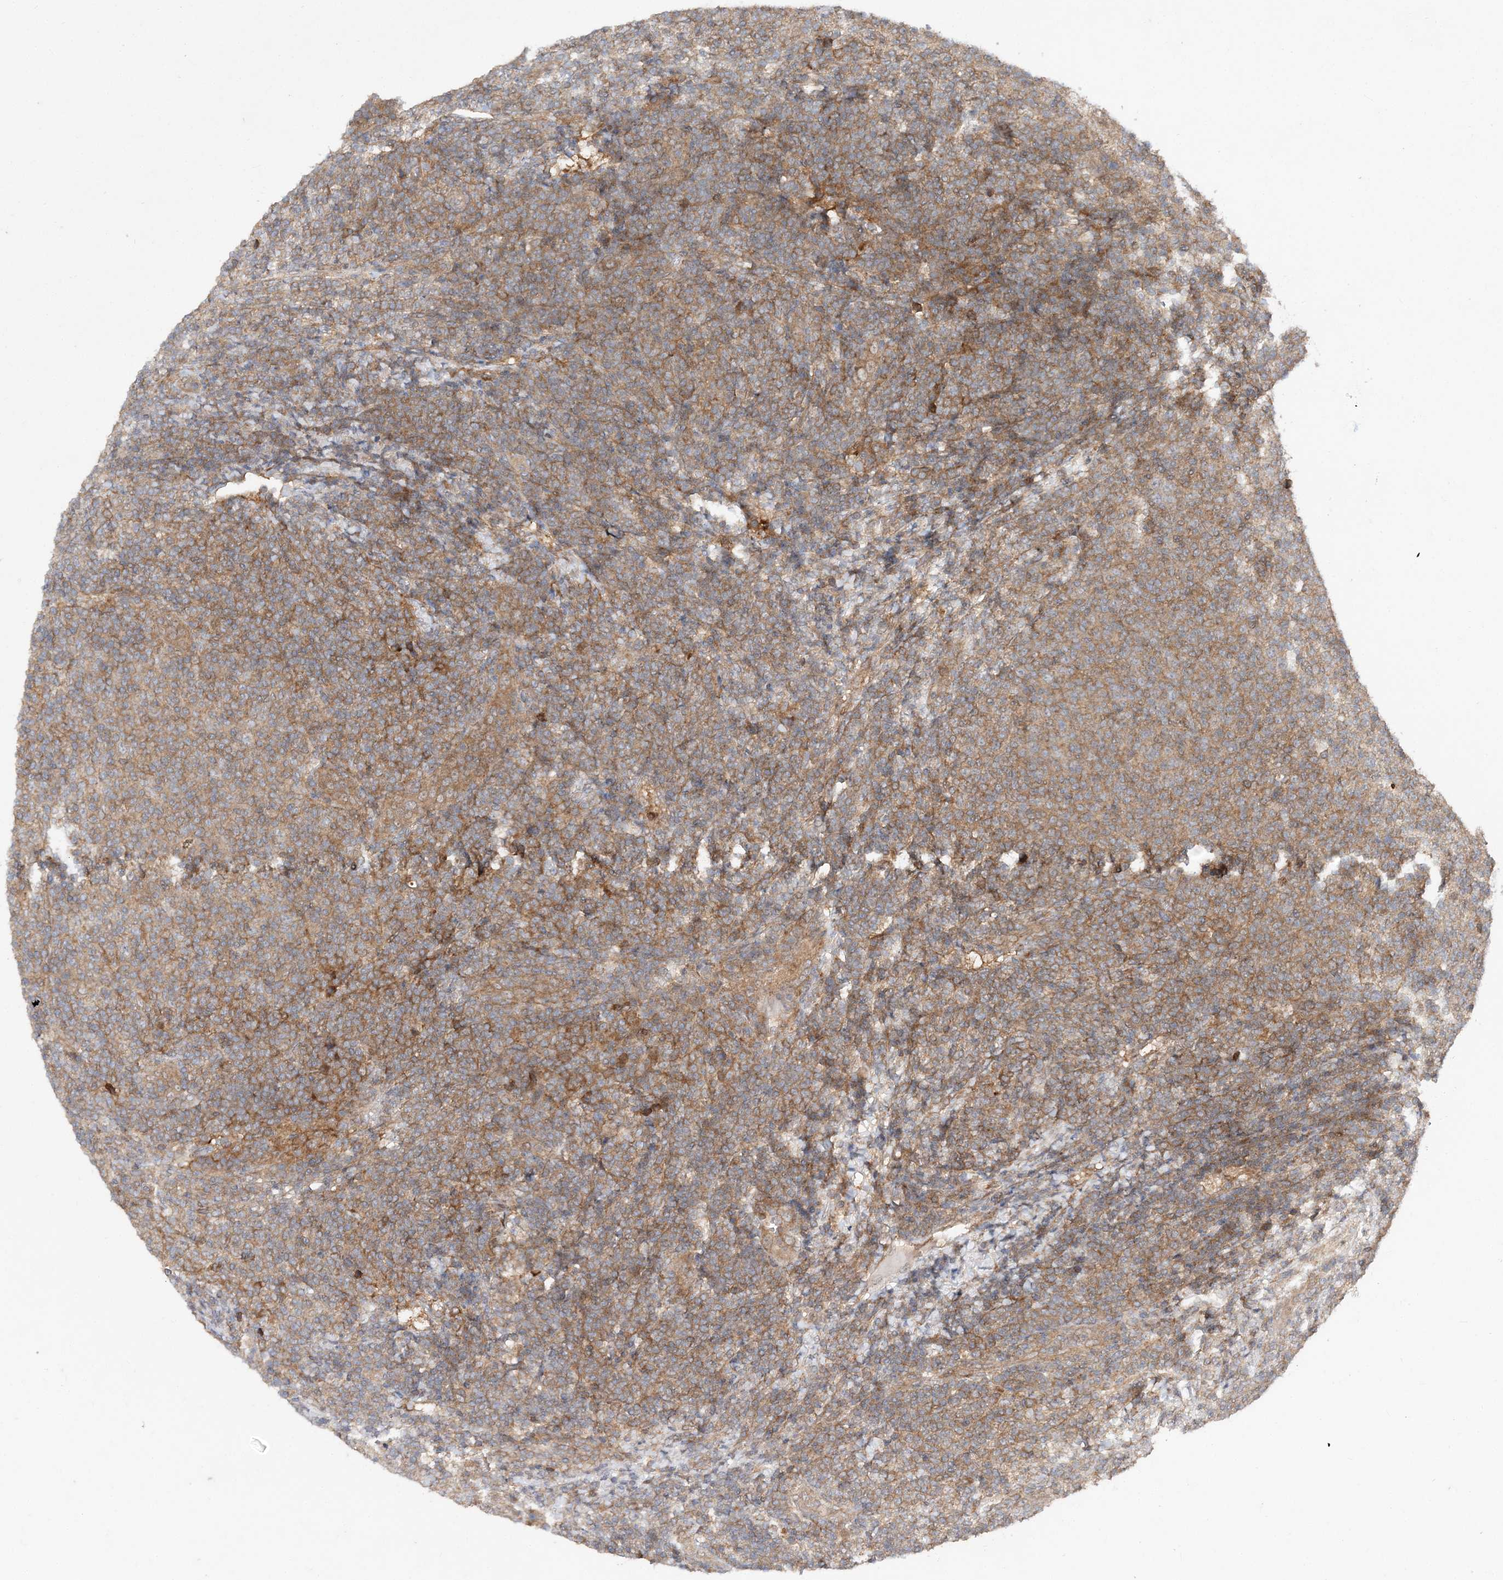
{"staining": {"intensity": "weak", "quantity": ">75%", "location": "cytoplasmic/membranous"}, "tissue": "lymphoma", "cell_type": "Tumor cells", "image_type": "cancer", "snomed": [{"axis": "morphology", "description": "Malignant lymphoma, non-Hodgkin's type, Low grade"}, {"axis": "topography", "description": "Lymph node"}], "caption": "Protein expression by immunohistochemistry demonstrates weak cytoplasmic/membranous positivity in approximately >75% of tumor cells in malignant lymphoma, non-Hodgkin's type (low-grade). (DAB (3,3'-diaminobenzidine) = brown stain, brightfield microscopy at high magnification).", "gene": "TMEM9B", "patient": {"sex": "male", "age": 66}}